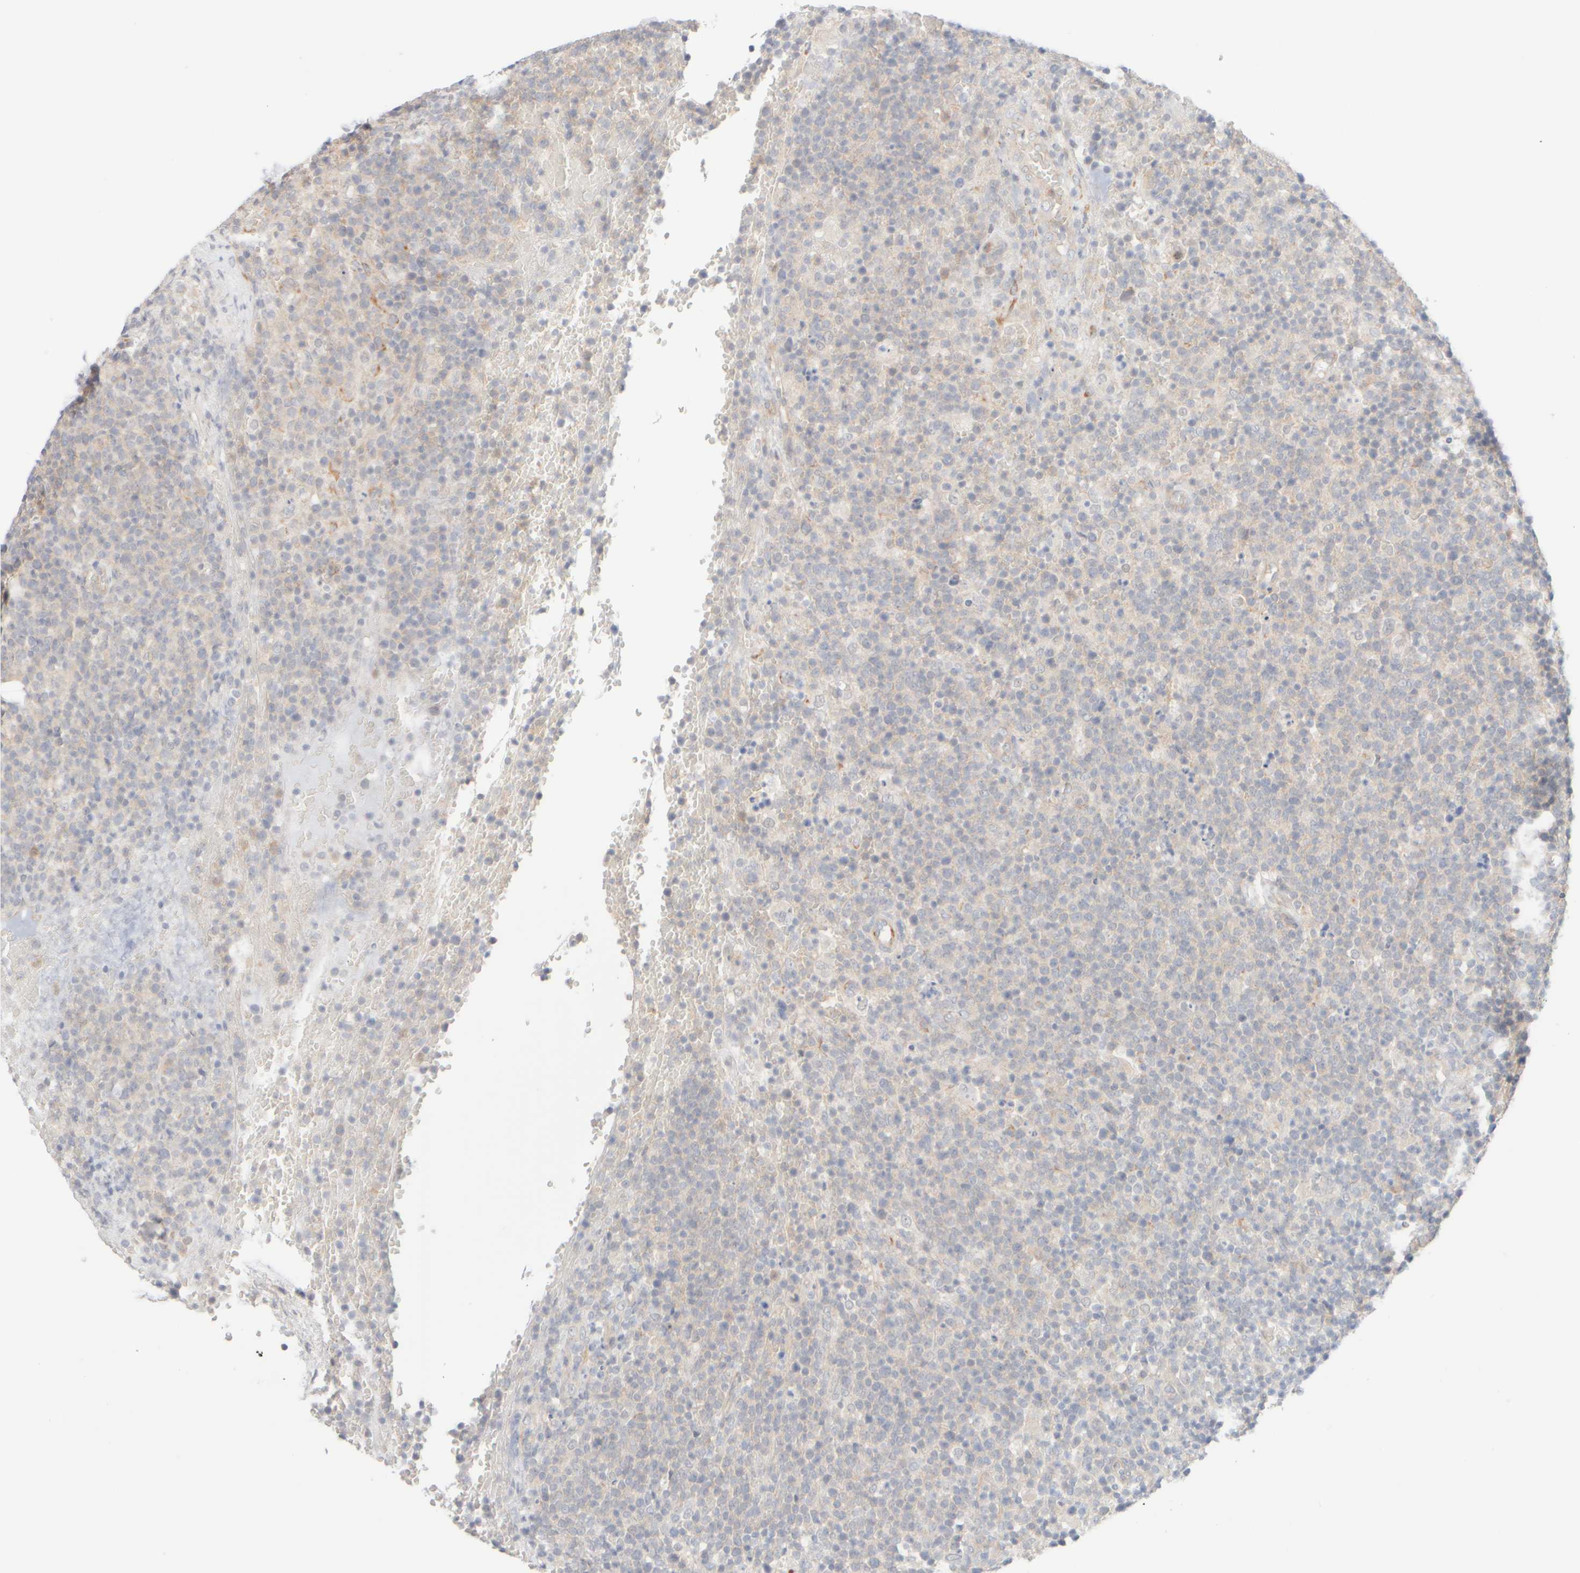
{"staining": {"intensity": "negative", "quantity": "none", "location": "none"}, "tissue": "lymphoma", "cell_type": "Tumor cells", "image_type": "cancer", "snomed": [{"axis": "morphology", "description": "Malignant lymphoma, non-Hodgkin's type, High grade"}, {"axis": "topography", "description": "Lymph node"}], "caption": "DAB (3,3'-diaminobenzidine) immunohistochemical staining of lymphoma demonstrates no significant expression in tumor cells. (DAB IHC with hematoxylin counter stain).", "gene": "UNC13B", "patient": {"sex": "male", "age": 61}}